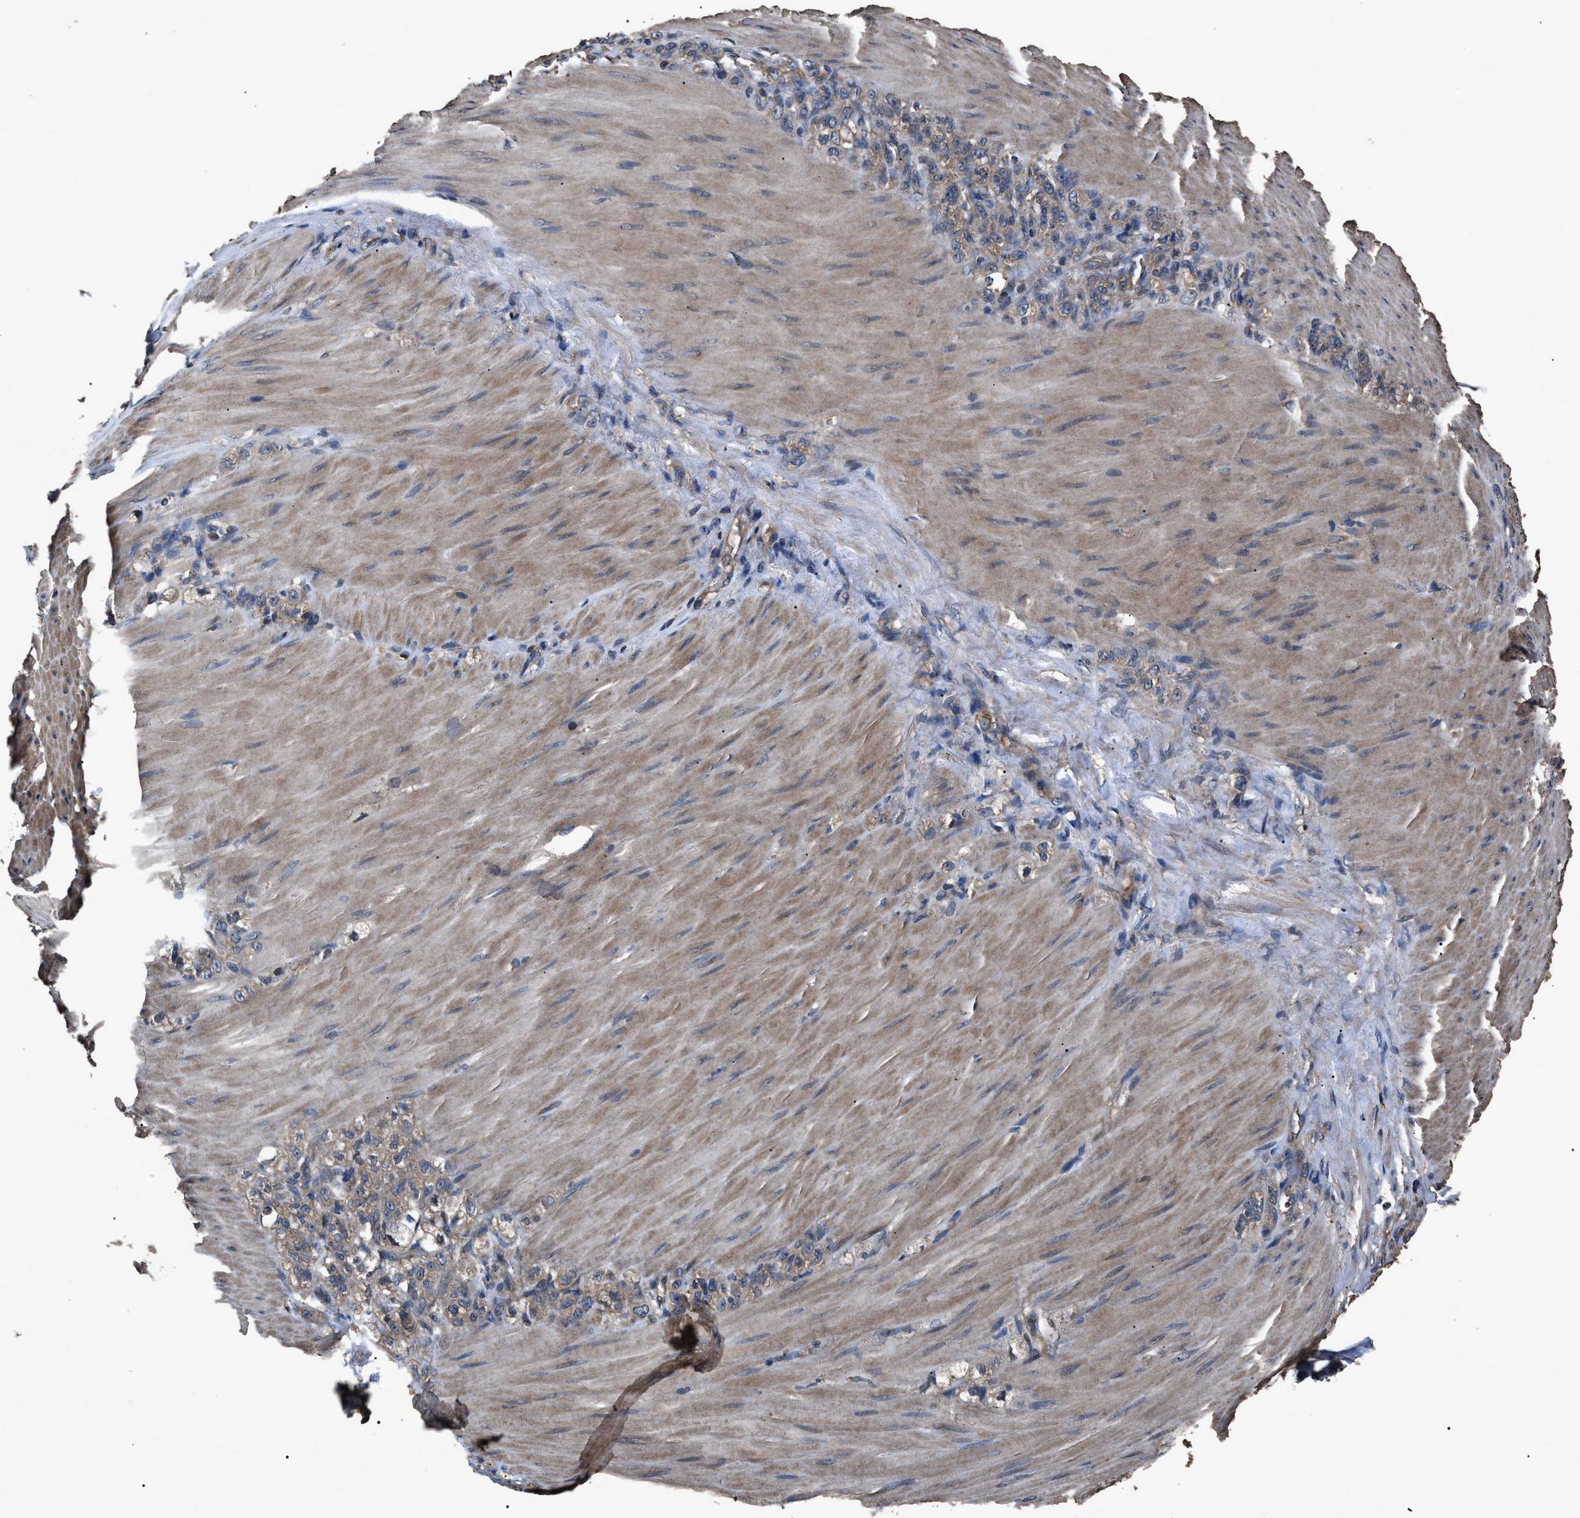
{"staining": {"intensity": "weak", "quantity": "25%-75%", "location": "cytoplasmic/membranous"}, "tissue": "stomach cancer", "cell_type": "Tumor cells", "image_type": "cancer", "snomed": [{"axis": "morphology", "description": "Normal tissue, NOS"}, {"axis": "morphology", "description": "Adenocarcinoma, NOS"}, {"axis": "topography", "description": "Stomach"}], "caption": "Stomach cancer (adenocarcinoma) tissue displays weak cytoplasmic/membranous expression in approximately 25%-75% of tumor cells, visualized by immunohistochemistry.", "gene": "RNF216", "patient": {"sex": "male", "age": 82}}